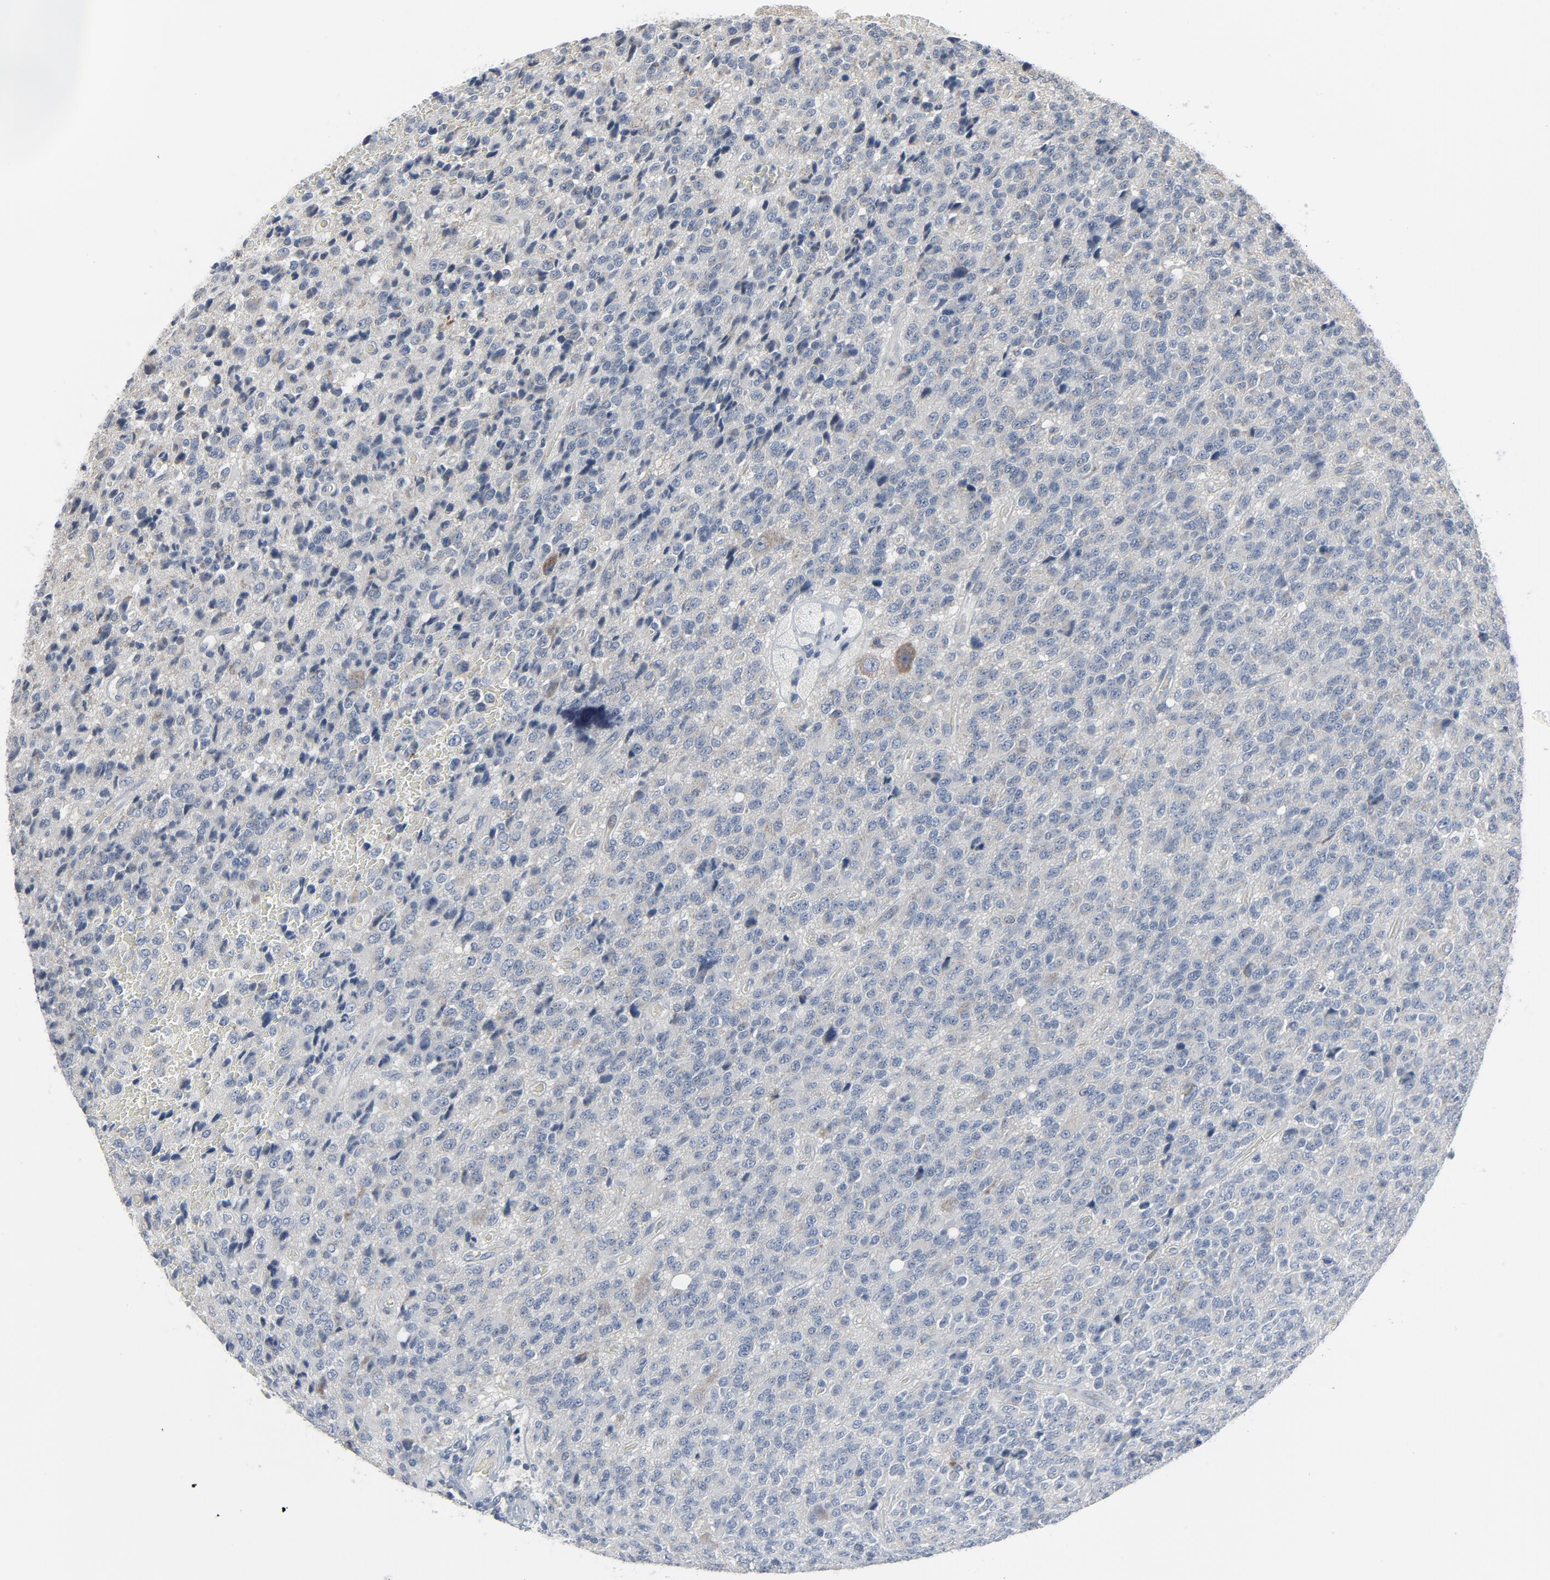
{"staining": {"intensity": "weak", "quantity": "<25%", "location": "cytoplasmic/membranous"}, "tissue": "glioma", "cell_type": "Tumor cells", "image_type": "cancer", "snomed": [{"axis": "morphology", "description": "Glioma, malignant, High grade"}, {"axis": "topography", "description": "pancreas cauda"}], "caption": "DAB immunohistochemical staining of human high-grade glioma (malignant) reveals no significant positivity in tumor cells.", "gene": "GPX2", "patient": {"sex": "male", "age": 60}}